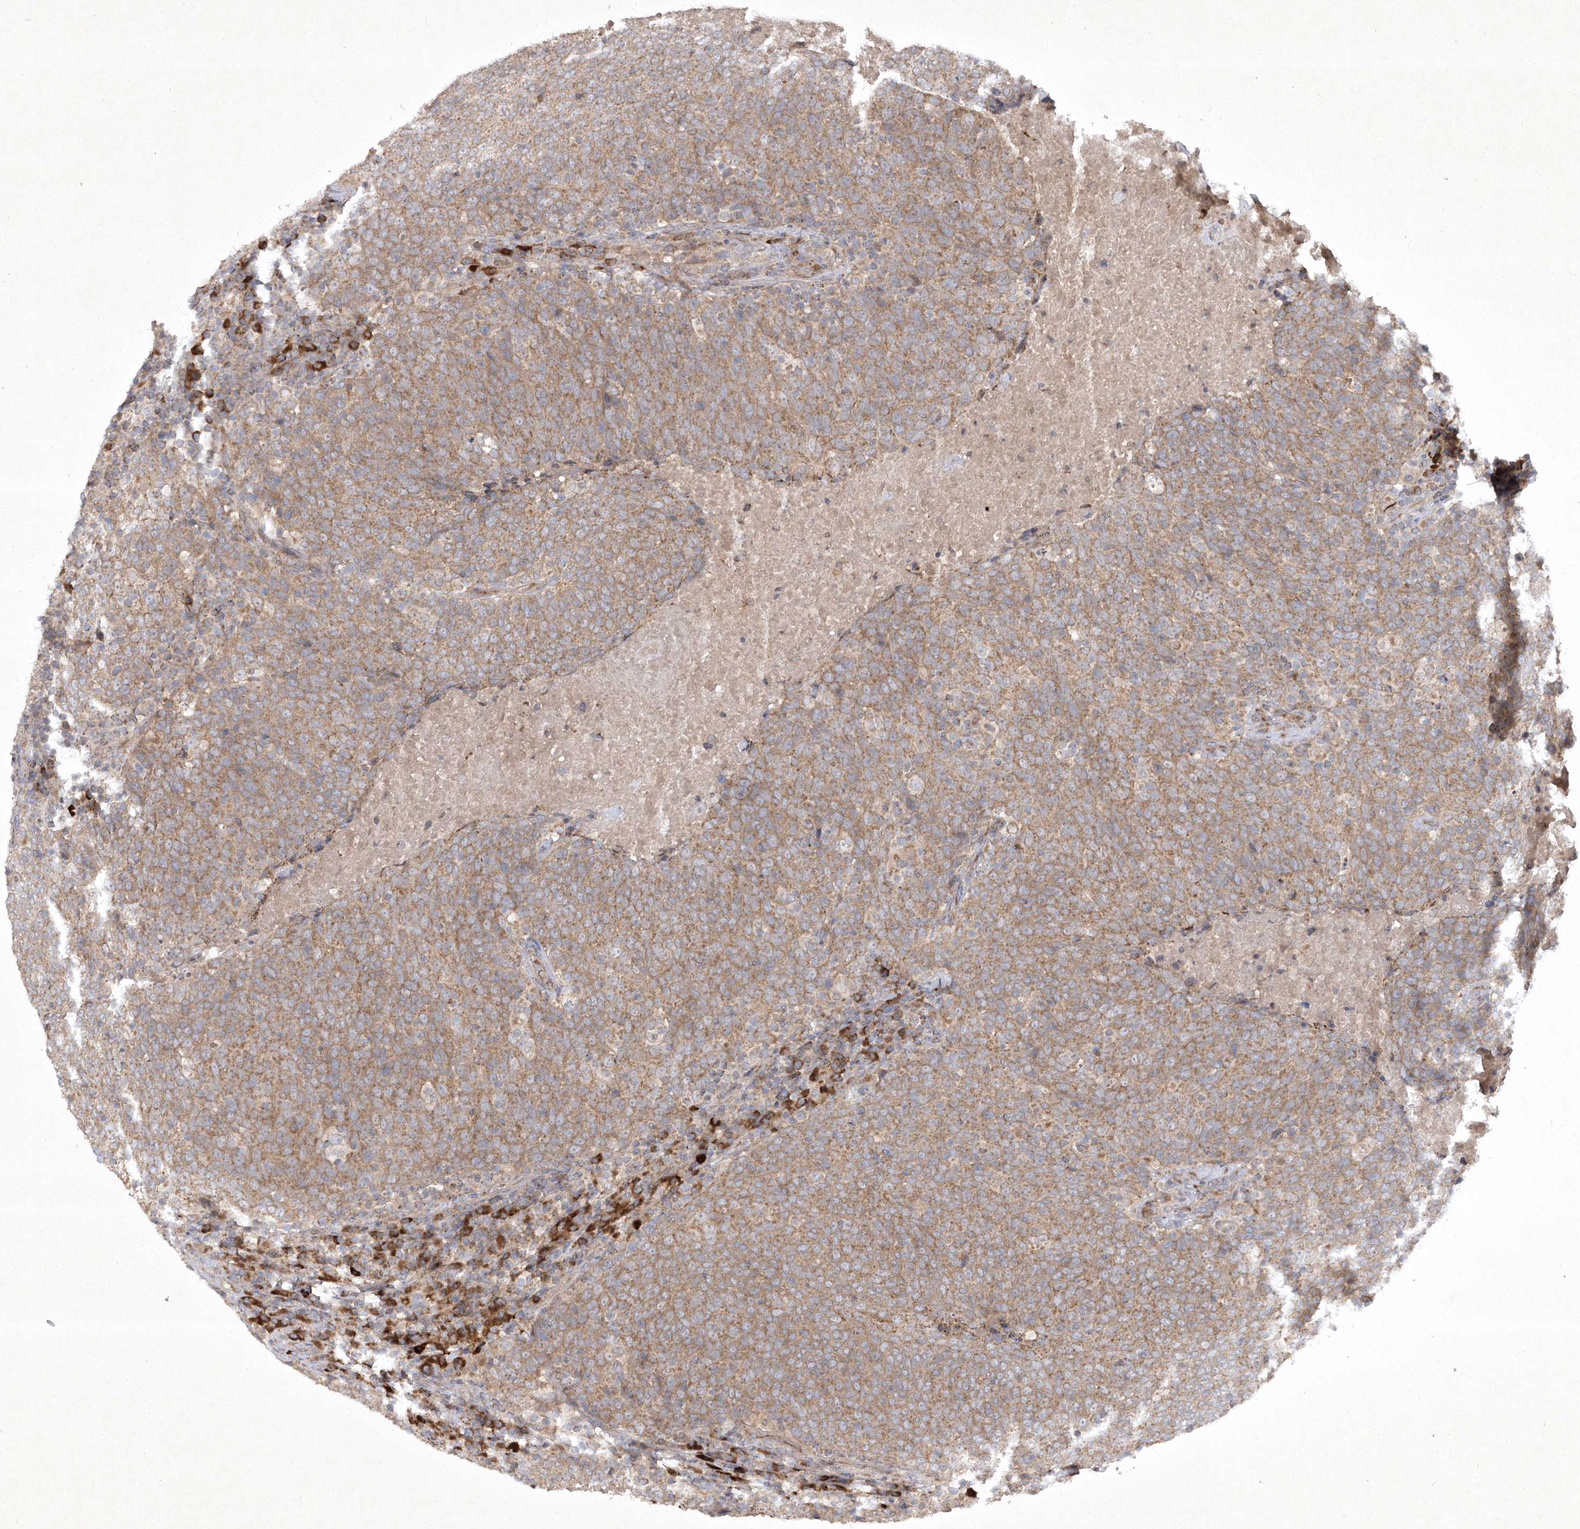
{"staining": {"intensity": "moderate", "quantity": ">75%", "location": "cytoplasmic/membranous"}, "tissue": "head and neck cancer", "cell_type": "Tumor cells", "image_type": "cancer", "snomed": [{"axis": "morphology", "description": "Squamous cell carcinoma, NOS"}, {"axis": "morphology", "description": "Squamous cell carcinoma, metastatic, NOS"}, {"axis": "topography", "description": "Lymph node"}, {"axis": "topography", "description": "Head-Neck"}], "caption": "A micrograph of human head and neck cancer (metastatic squamous cell carcinoma) stained for a protein displays moderate cytoplasmic/membranous brown staining in tumor cells.", "gene": "TRAF3IP1", "patient": {"sex": "male", "age": 62}}